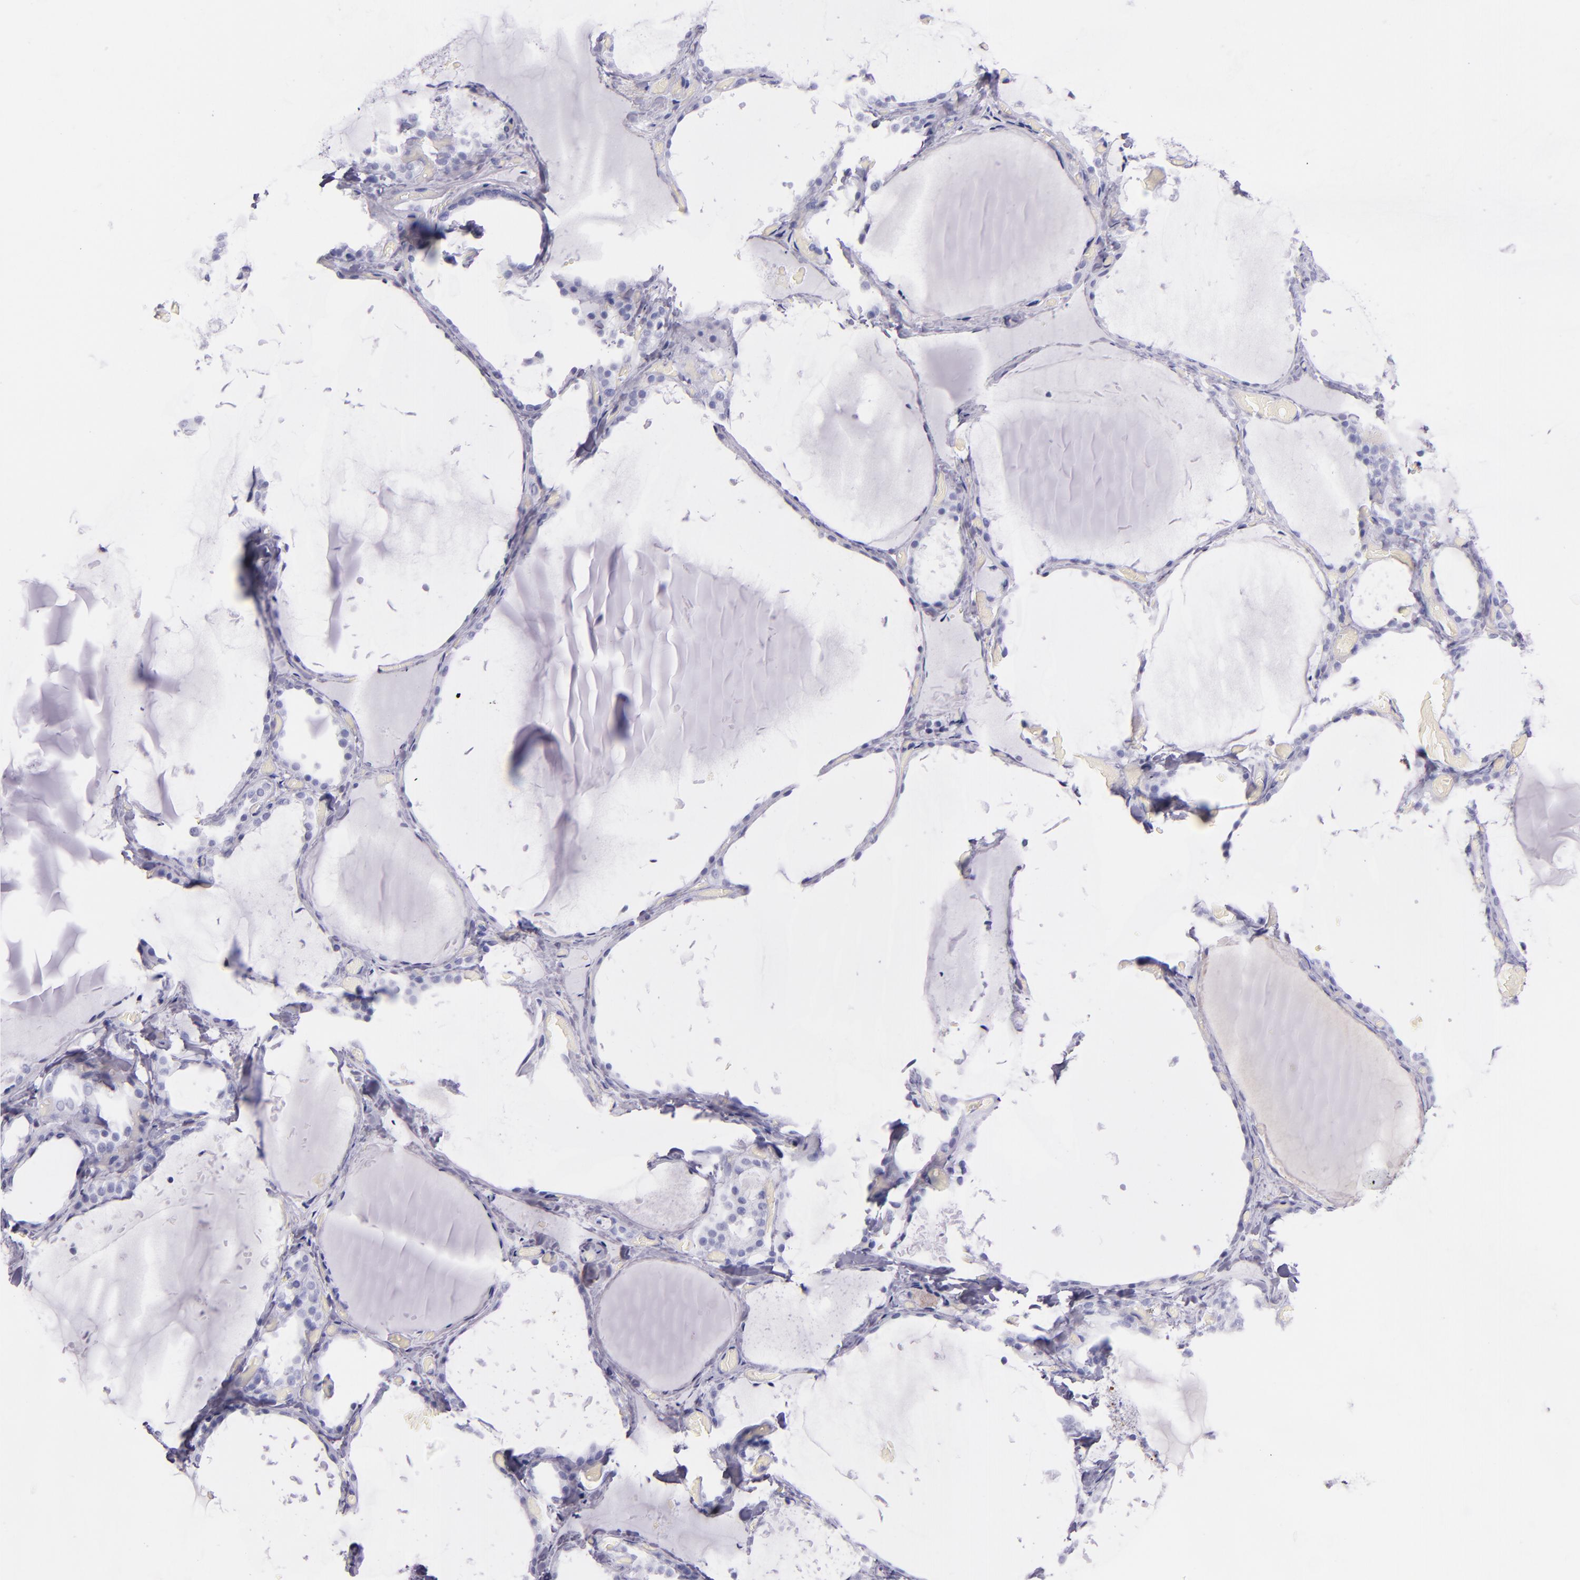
{"staining": {"intensity": "negative", "quantity": "none", "location": "none"}, "tissue": "thyroid gland", "cell_type": "Glandular cells", "image_type": "normal", "snomed": [{"axis": "morphology", "description": "Normal tissue, NOS"}, {"axis": "topography", "description": "Thyroid gland"}], "caption": "A histopathology image of human thyroid gland is negative for staining in glandular cells.", "gene": "SFTPB", "patient": {"sex": "female", "age": 22}}